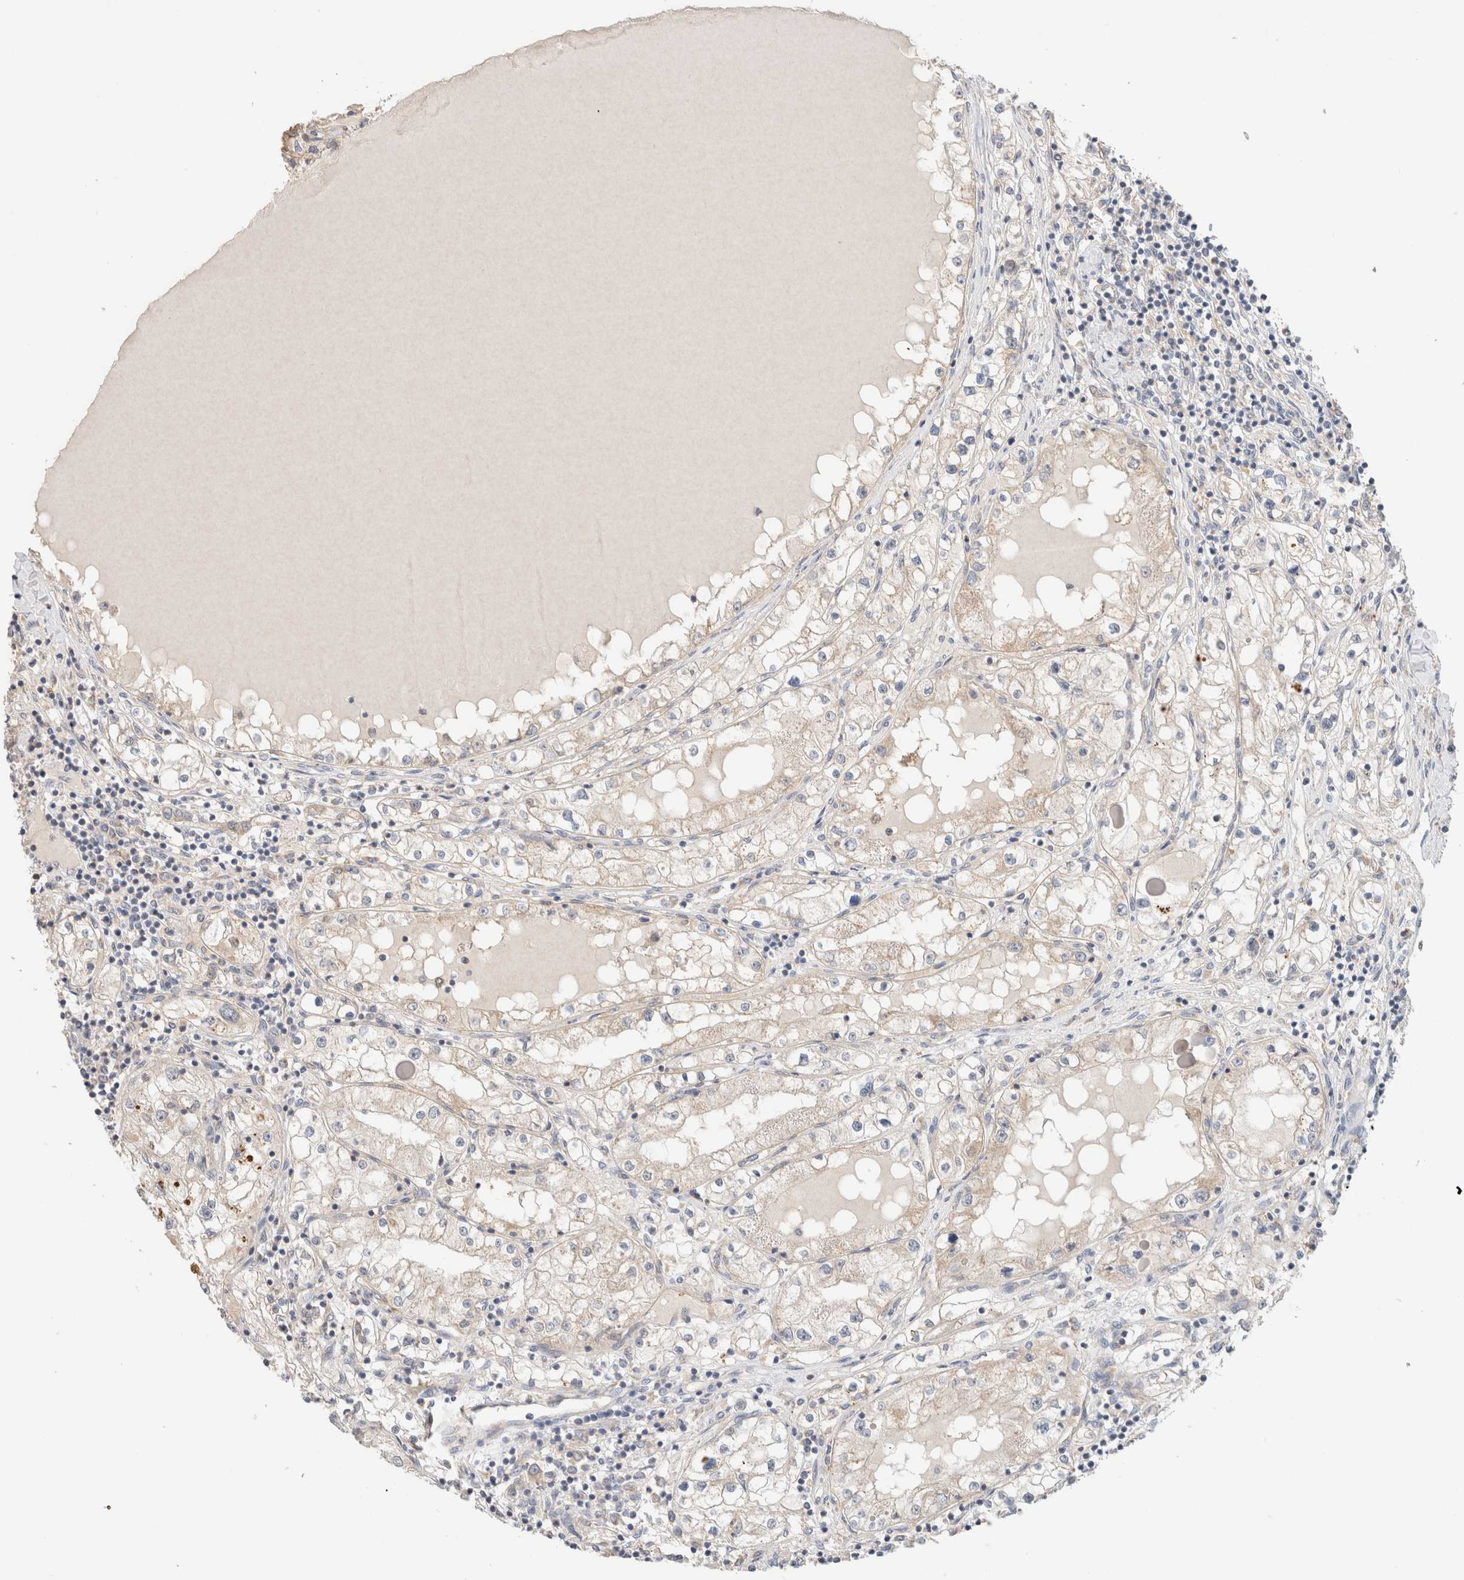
{"staining": {"intensity": "weak", "quantity": "<25%", "location": "cytoplasmic/membranous"}, "tissue": "renal cancer", "cell_type": "Tumor cells", "image_type": "cancer", "snomed": [{"axis": "morphology", "description": "Adenocarcinoma, NOS"}, {"axis": "topography", "description": "Kidney"}], "caption": "Micrograph shows no protein positivity in tumor cells of adenocarcinoma (renal) tissue. The staining was performed using DAB to visualize the protein expression in brown, while the nuclei were stained in blue with hematoxylin (Magnification: 20x).", "gene": "CA13", "patient": {"sex": "male", "age": 68}}